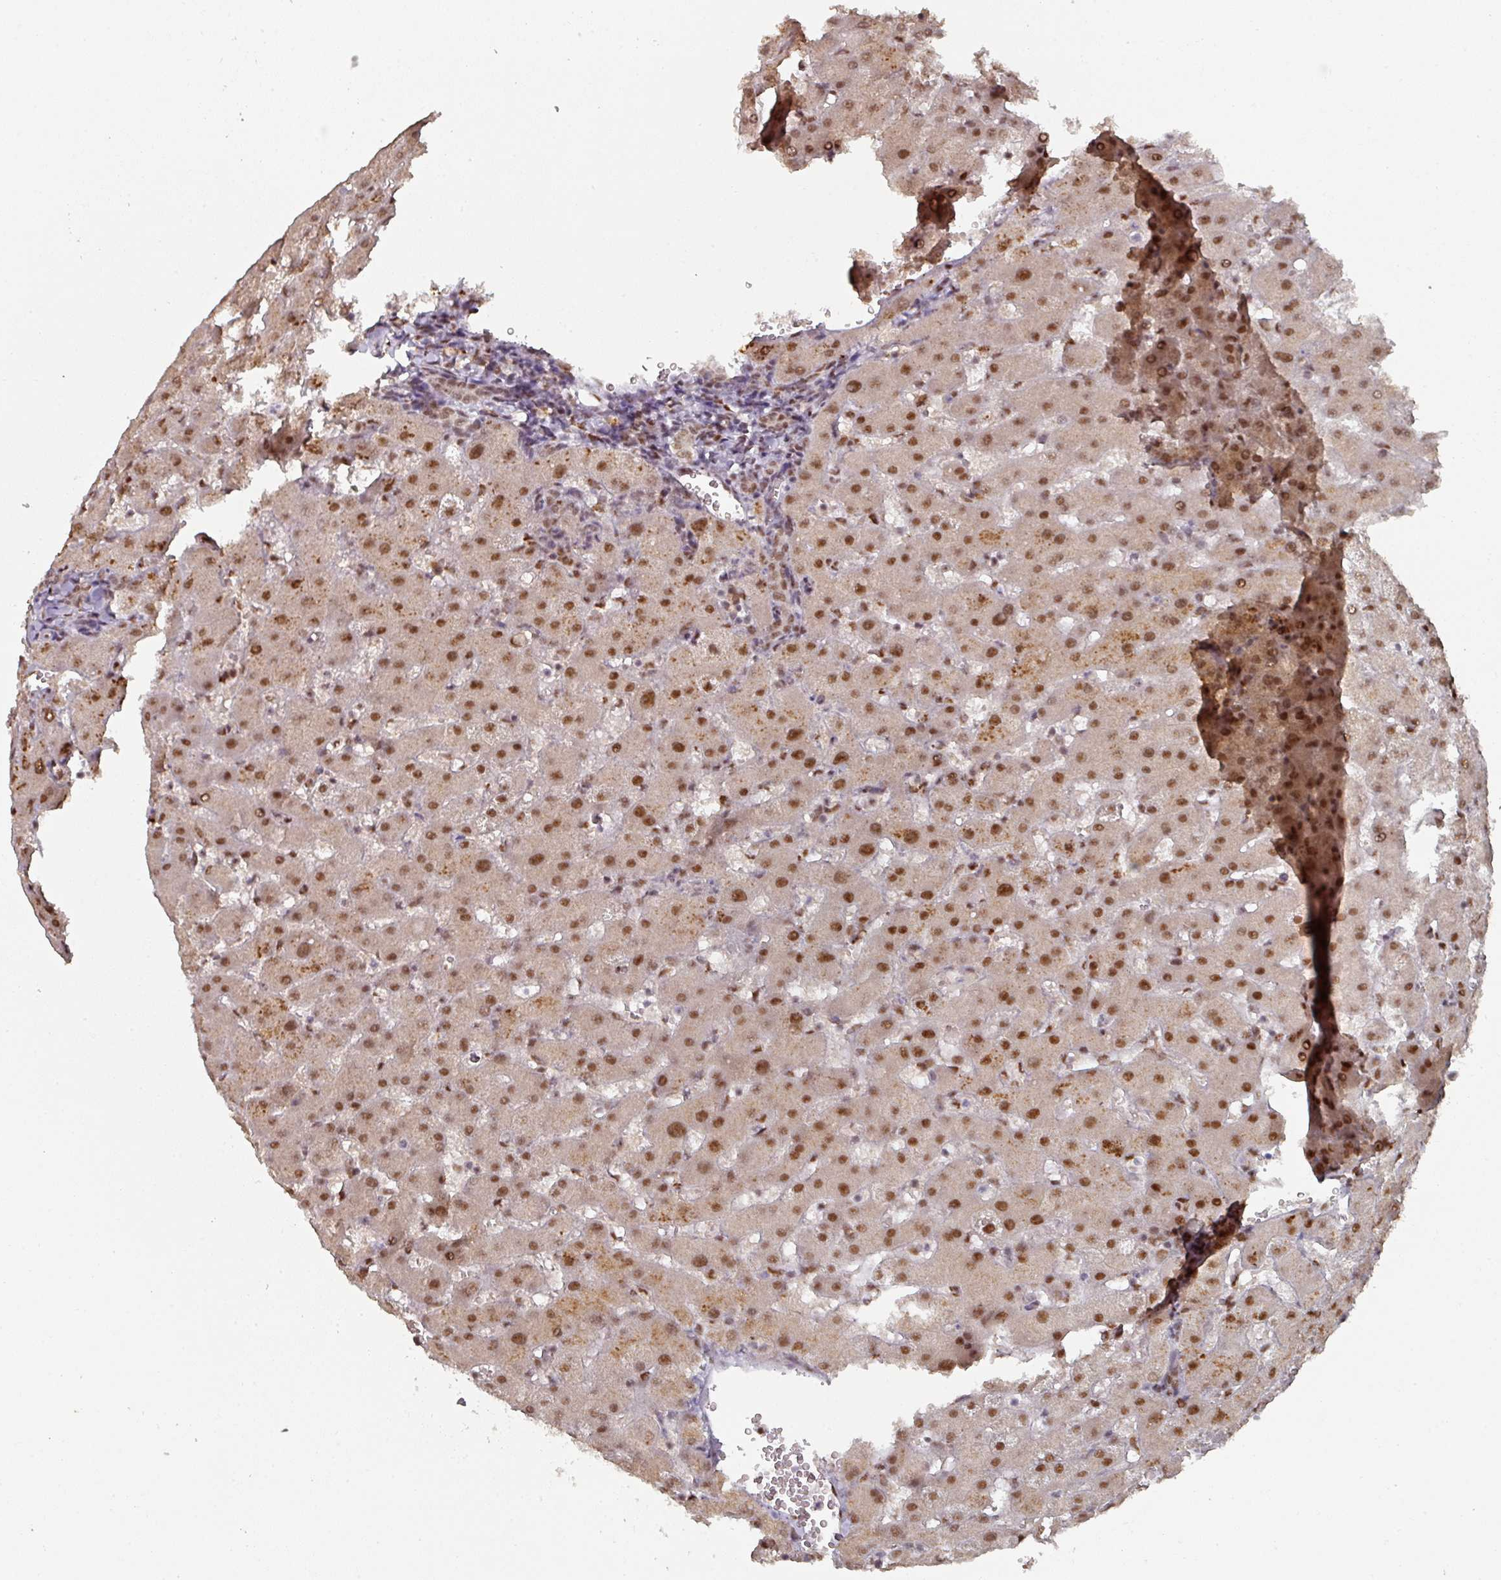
{"staining": {"intensity": "moderate", "quantity": ">75%", "location": "nuclear"}, "tissue": "liver", "cell_type": "Cholangiocytes", "image_type": "normal", "snomed": [{"axis": "morphology", "description": "Normal tissue, NOS"}, {"axis": "topography", "description": "Liver"}], "caption": "Protein expression analysis of unremarkable liver exhibits moderate nuclear staining in about >75% of cholangiocytes.", "gene": "ENSG00000289690", "patient": {"sex": "female", "age": 63}}